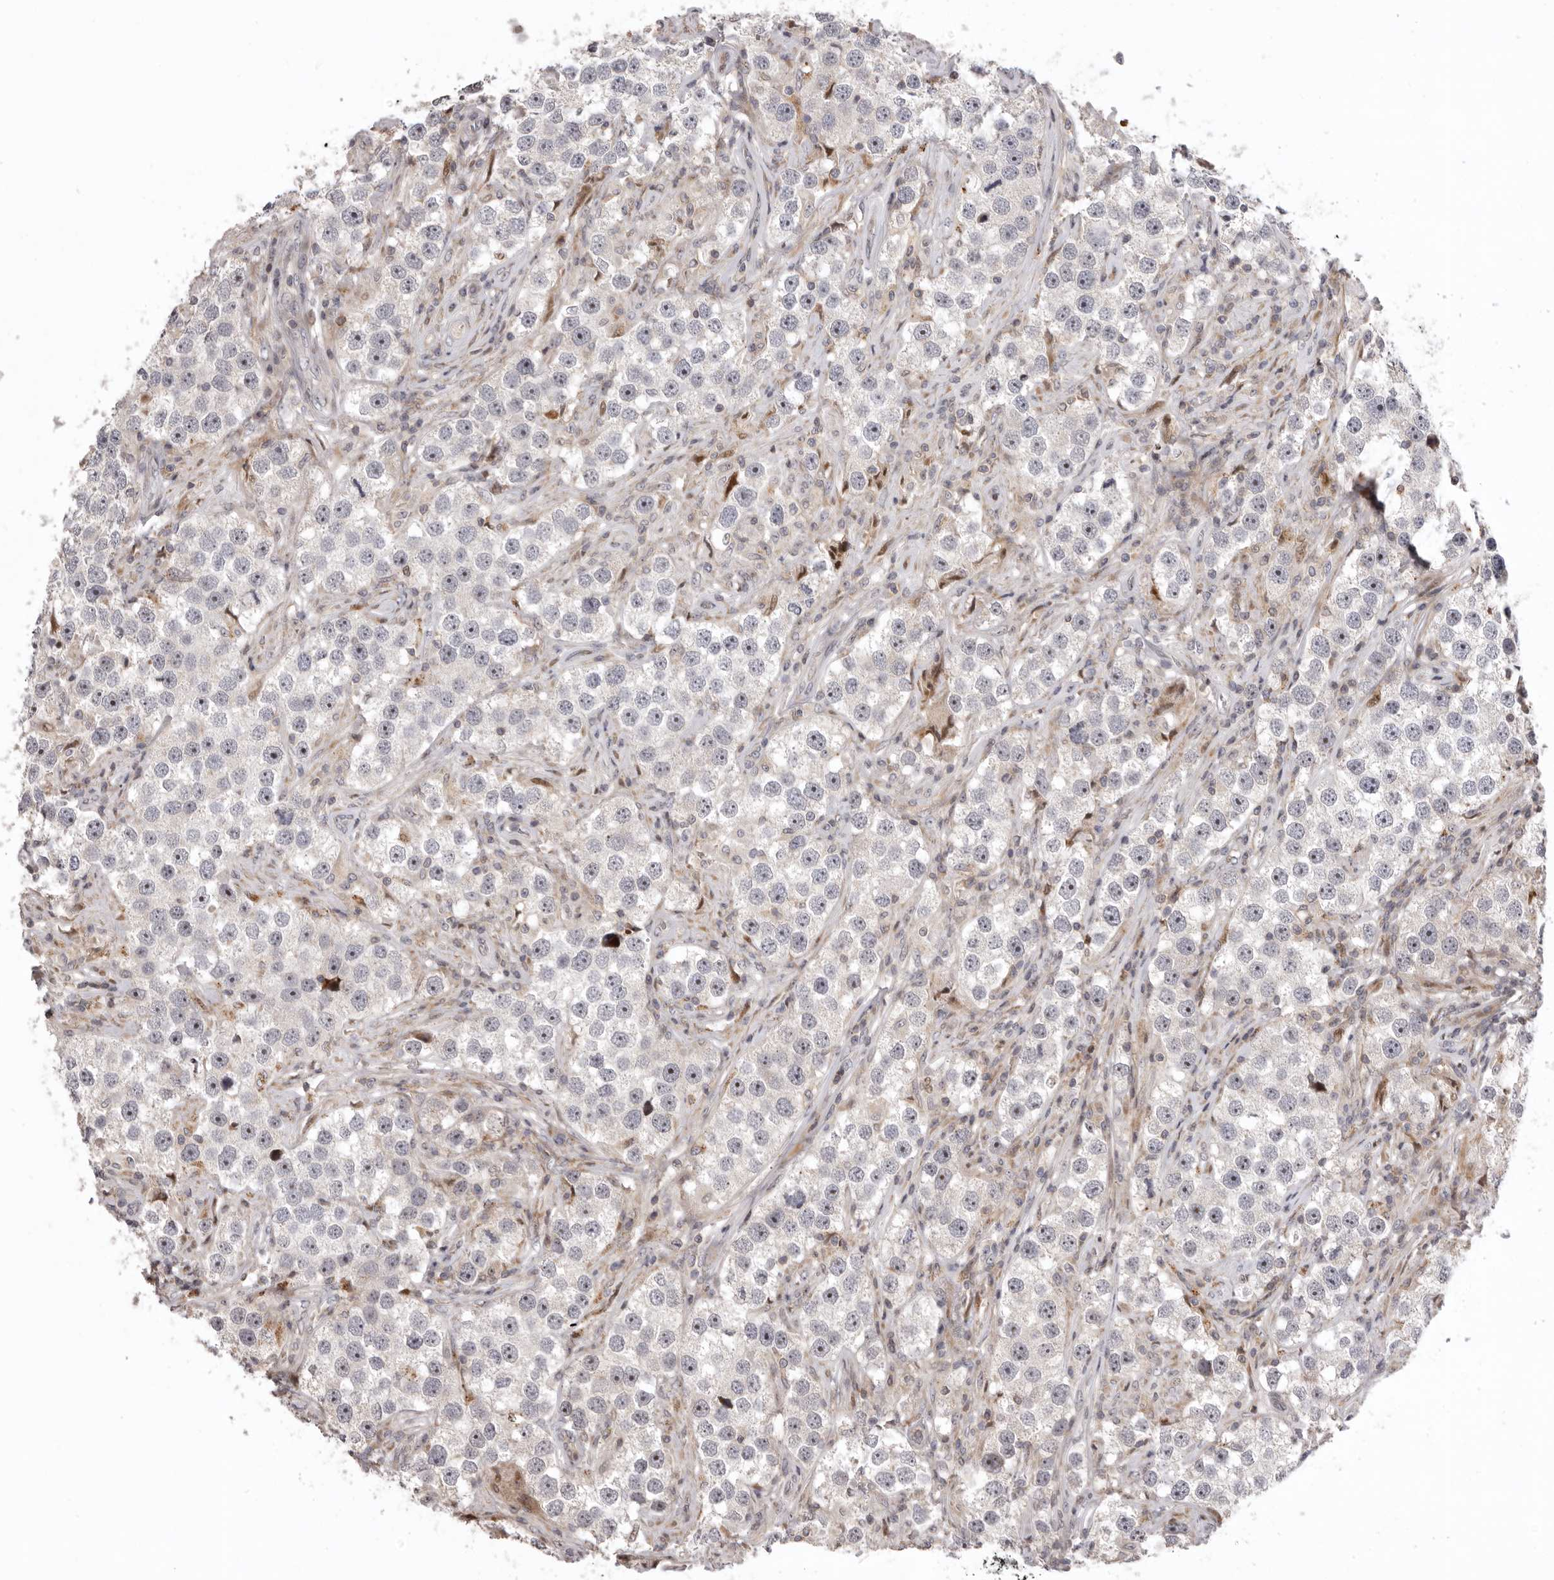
{"staining": {"intensity": "moderate", "quantity": "25%-75%", "location": "nuclear"}, "tissue": "testis cancer", "cell_type": "Tumor cells", "image_type": "cancer", "snomed": [{"axis": "morphology", "description": "Seminoma, NOS"}, {"axis": "topography", "description": "Testis"}], "caption": "A histopathology image showing moderate nuclear positivity in about 25%-75% of tumor cells in testis seminoma, as visualized by brown immunohistochemical staining.", "gene": "AZIN1", "patient": {"sex": "male", "age": 49}}